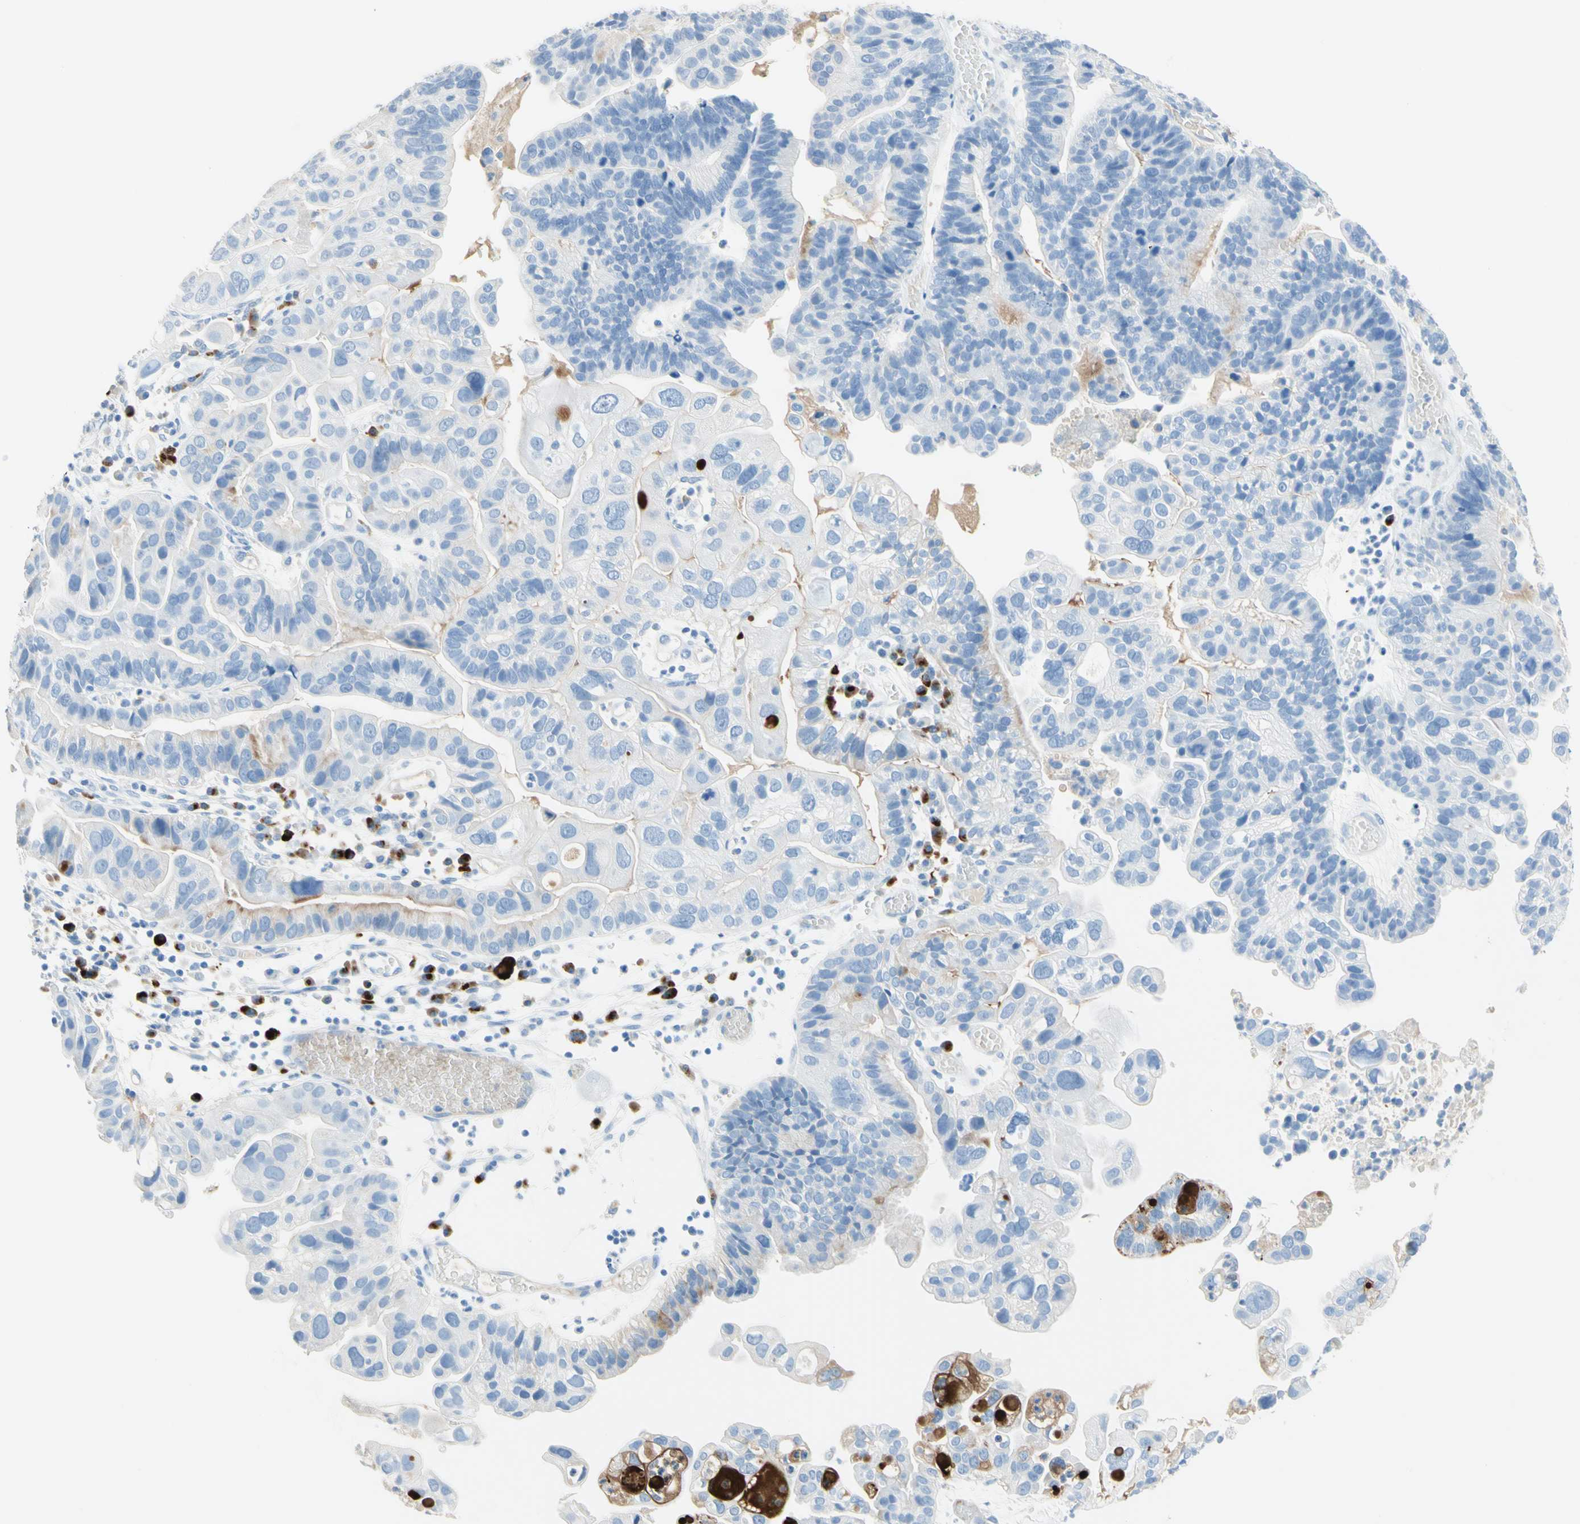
{"staining": {"intensity": "negative", "quantity": "none", "location": "none"}, "tissue": "ovarian cancer", "cell_type": "Tumor cells", "image_type": "cancer", "snomed": [{"axis": "morphology", "description": "Cystadenocarcinoma, serous, NOS"}, {"axis": "topography", "description": "Ovary"}], "caption": "Ovarian cancer (serous cystadenocarcinoma) stained for a protein using immunohistochemistry (IHC) shows no positivity tumor cells.", "gene": "IL6ST", "patient": {"sex": "female", "age": 56}}